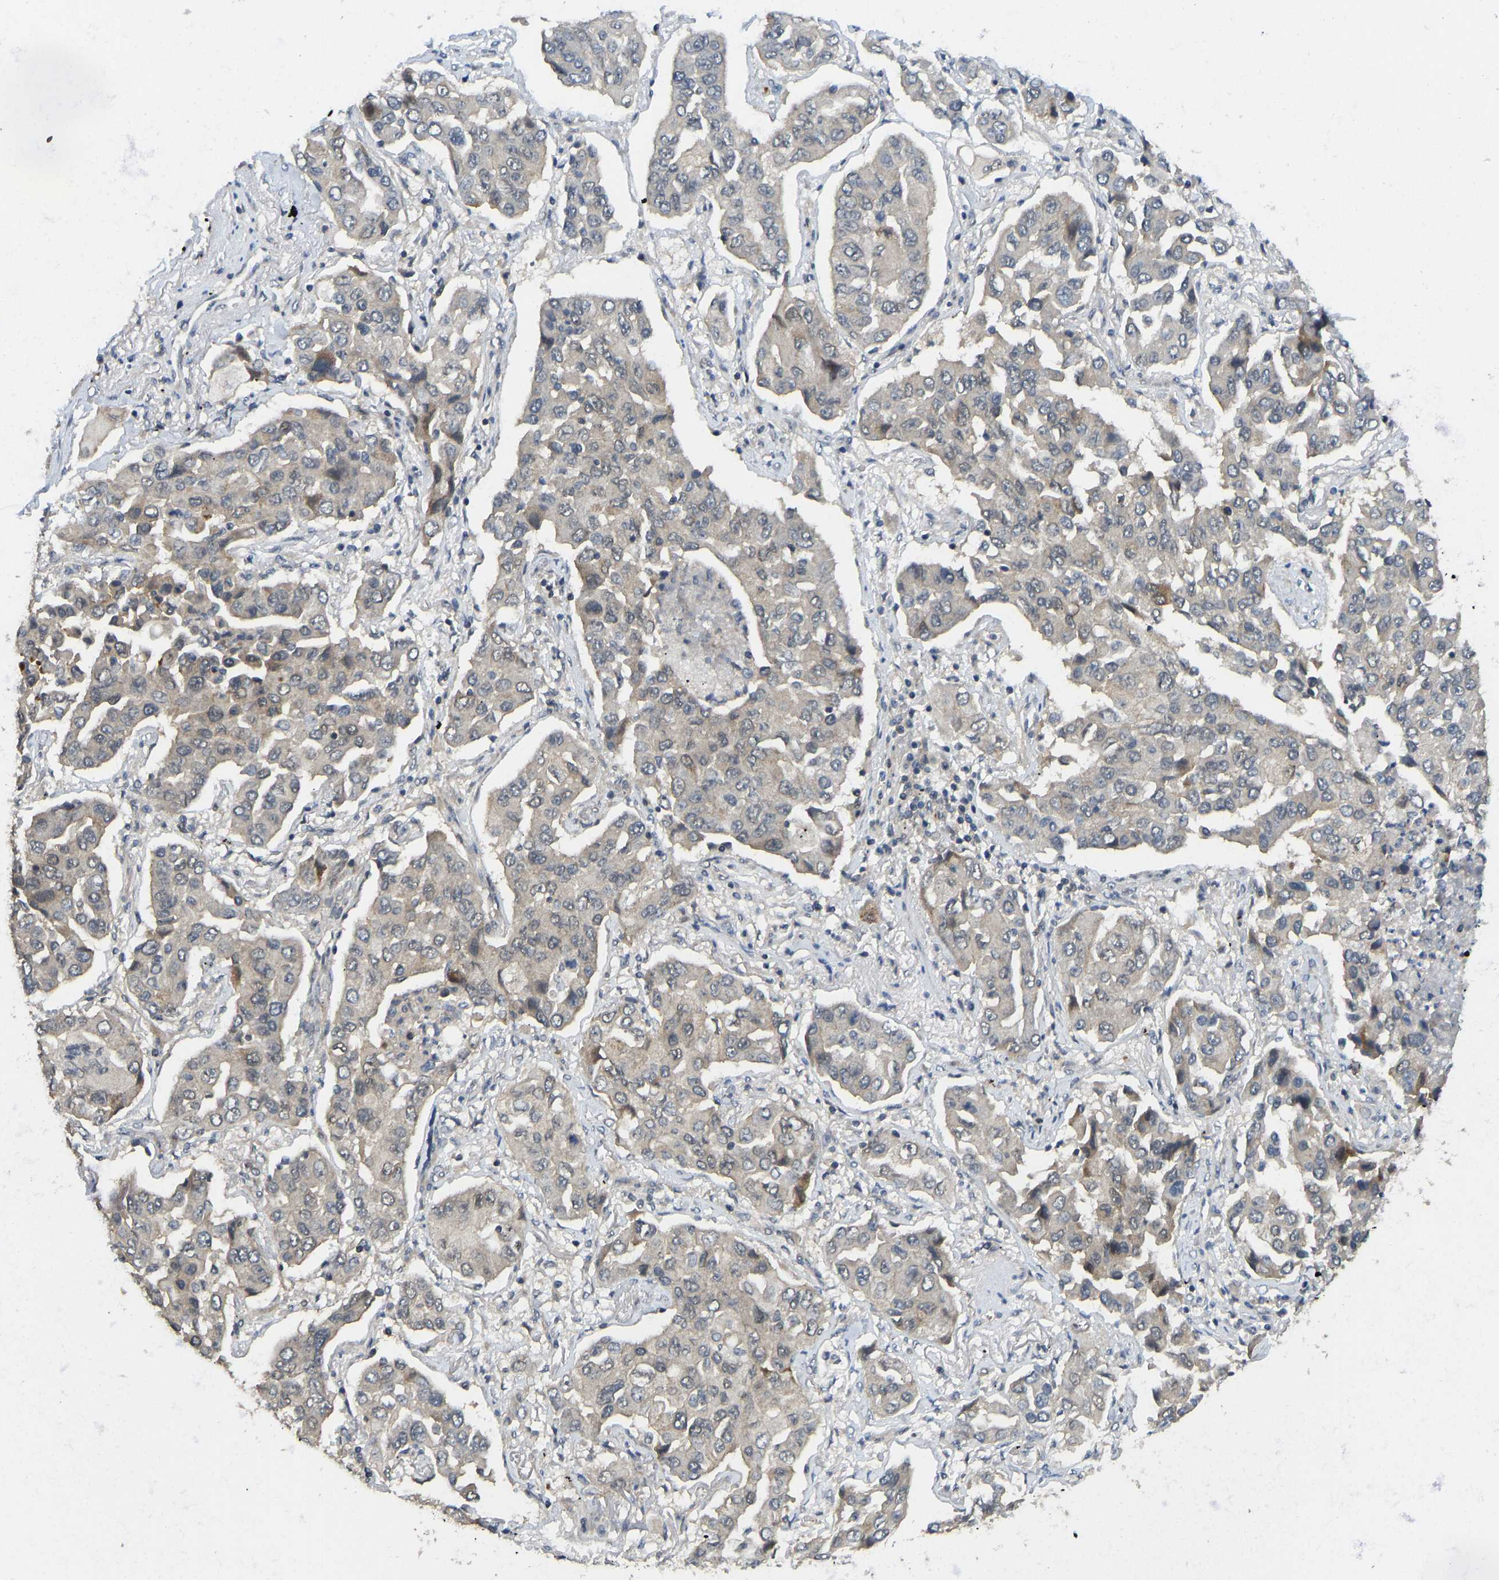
{"staining": {"intensity": "moderate", "quantity": "<25%", "location": "cytoplasmic/membranous"}, "tissue": "lung cancer", "cell_type": "Tumor cells", "image_type": "cancer", "snomed": [{"axis": "morphology", "description": "Adenocarcinoma, NOS"}, {"axis": "topography", "description": "Lung"}], "caption": "DAB (3,3'-diaminobenzidine) immunohistochemical staining of human lung cancer shows moderate cytoplasmic/membranous protein staining in approximately <25% of tumor cells. Using DAB (brown) and hematoxylin (blue) stains, captured at high magnification using brightfield microscopy.", "gene": "NDRG3", "patient": {"sex": "female", "age": 65}}